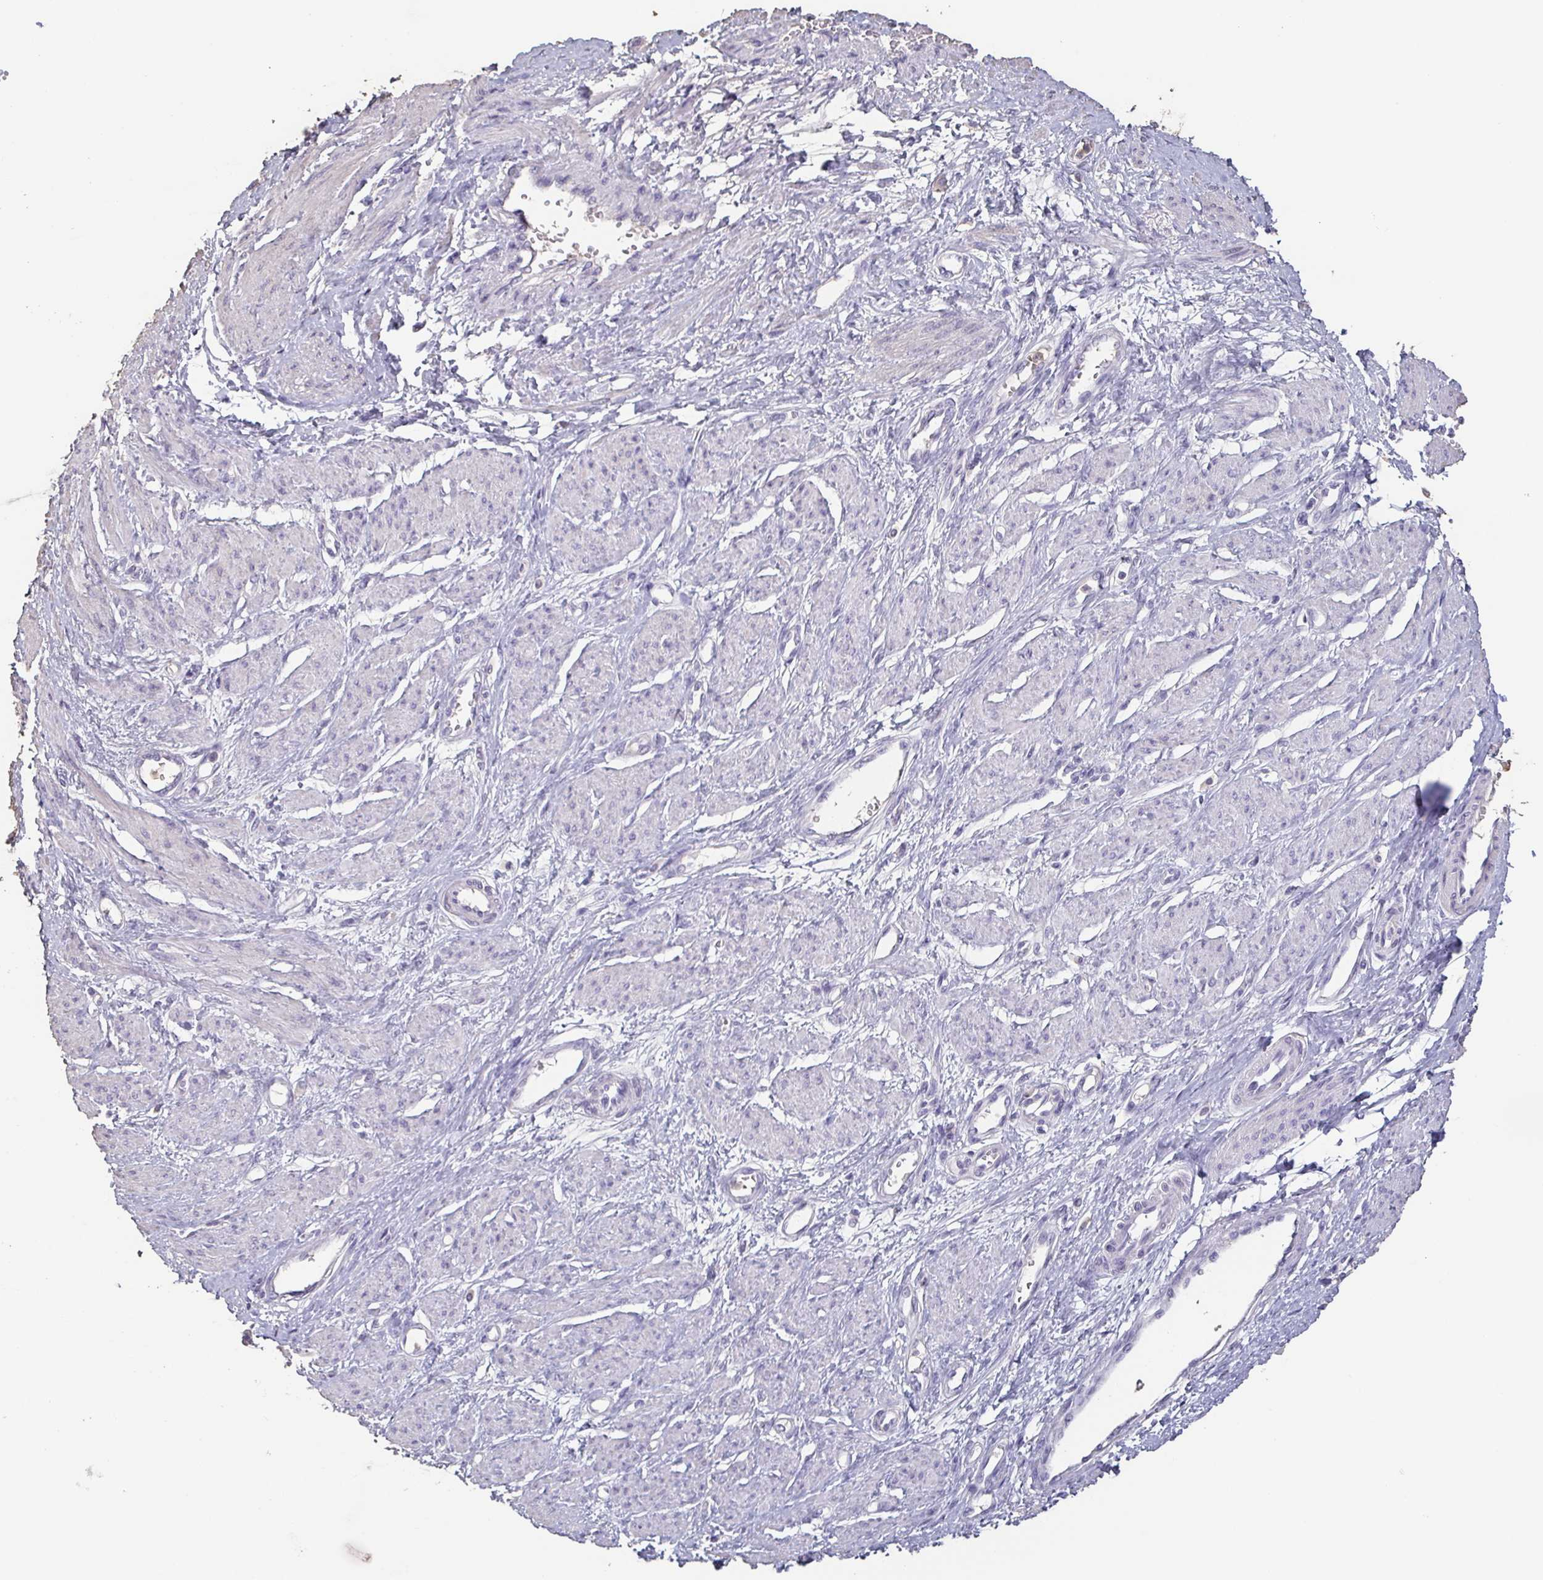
{"staining": {"intensity": "negative", "quantity": "none", "location": "none"}, "tissue": "smooth muscle", "cell_type": "Smooth muscle cells", "image_type": "normal", "snomed": [{"axis": "morphology", "description": "Normal tissue, NOS"}, {"axis": "topography", "description": "Smooth muscle"}, {"axis": "topography", "description": "Uterus"}], "caption": "High magnification brightfield microscopy of unremarkable smooth muscle stained with DAB (brown) and counterstained with hematoxylin (blue): smooth muscle cells show no significant positivity.", "gene": "BPIFA2", "patient": {"sex": "female", "age": 39}}